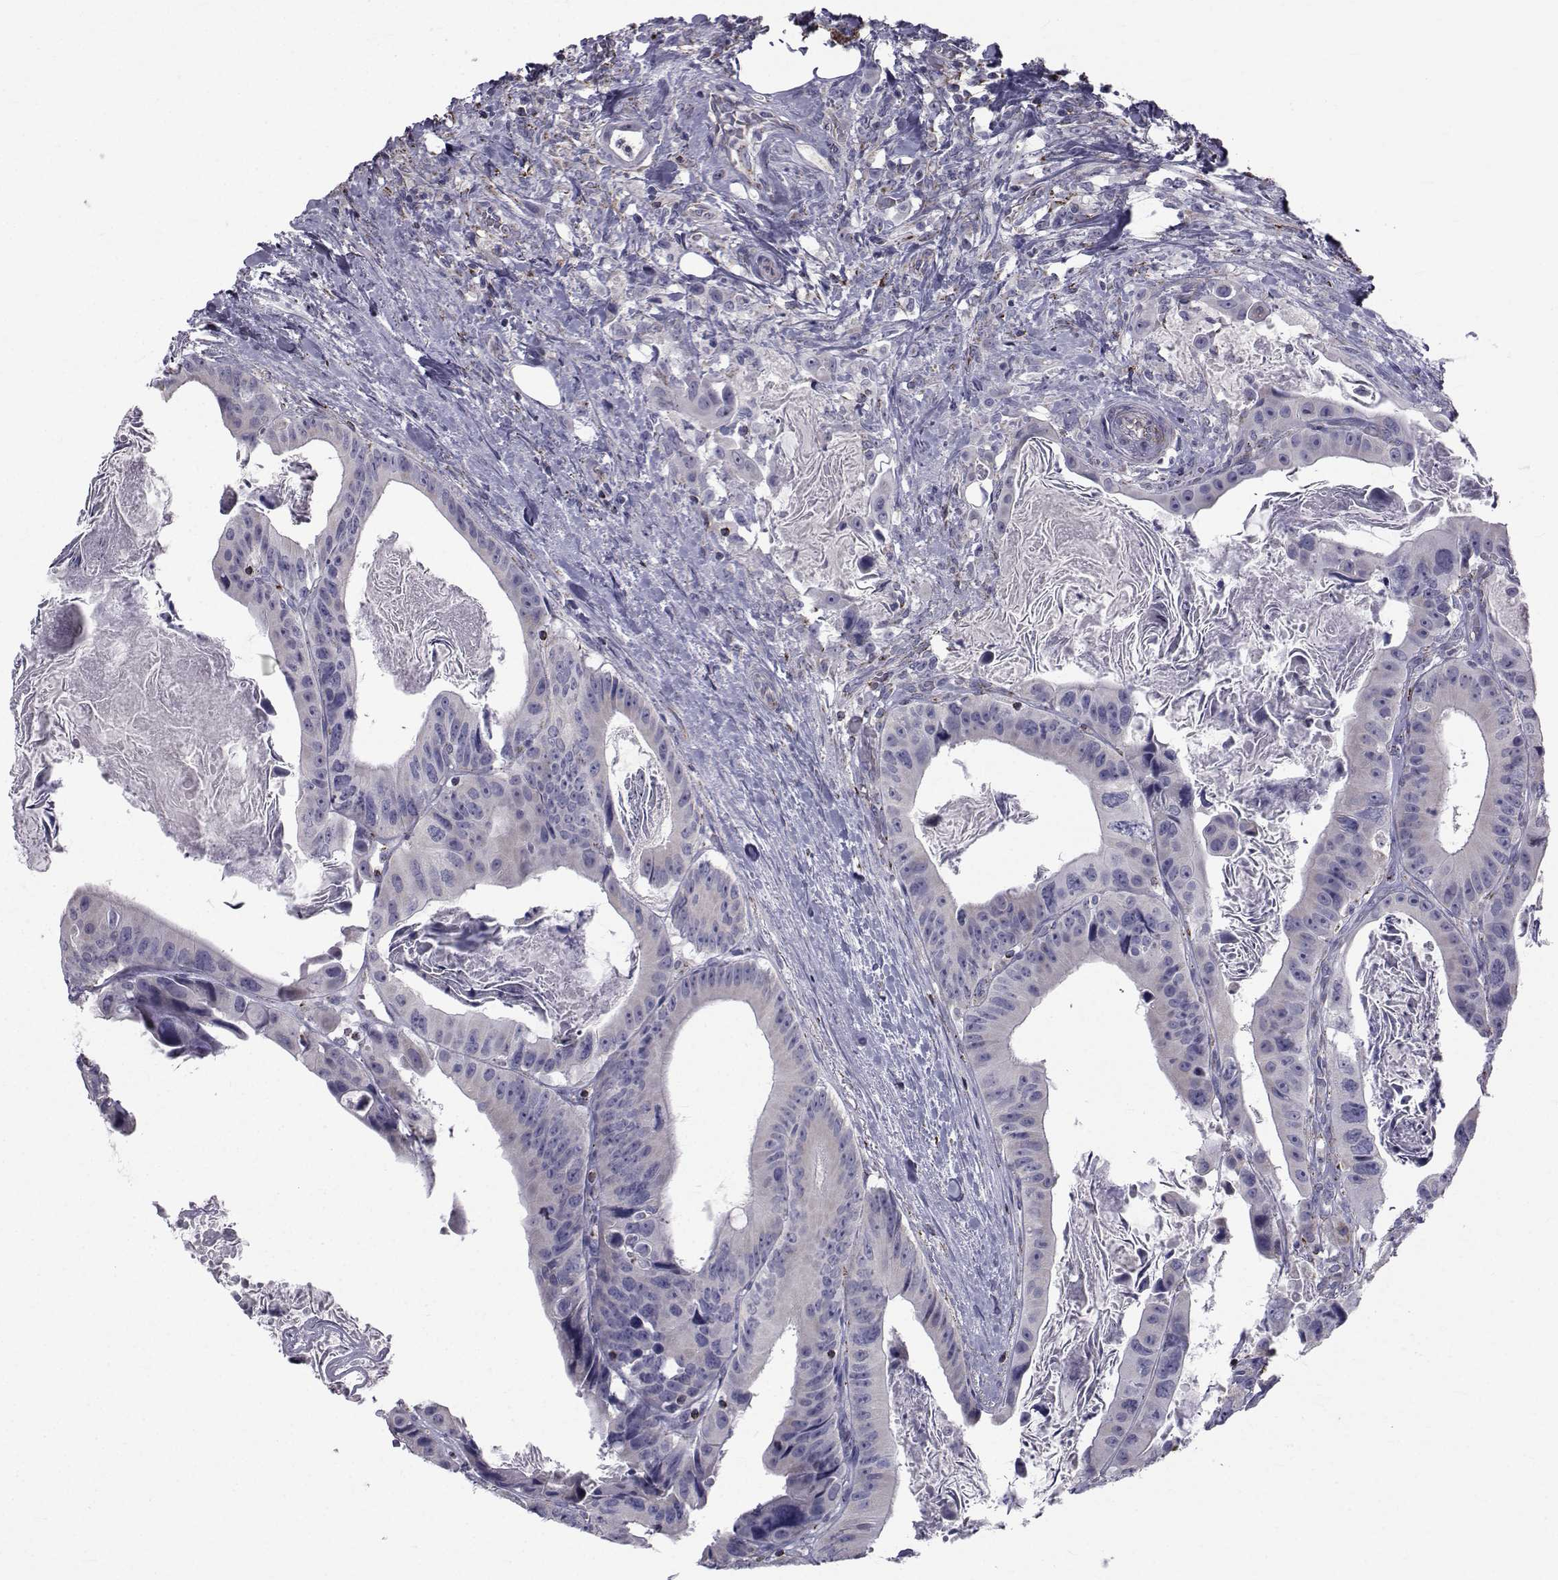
{"staining": {"intensity": "negative", "quantity": "none", "location": "none"}, "tissue": "colorectal cancer", "cell_type": "Tumor cells", "image_type": "cancer", "snomed": [{"axis": "morphology", "description": "Adenocarcinoma, NOS"}, {"axis": "topography", "description": "Rectum"}], "caption": "Image shows no significant protein positivity in tumor cells of colorectal cancer.", "gene": "FDXR", "patient": {"sex": "male", "age": 64}}